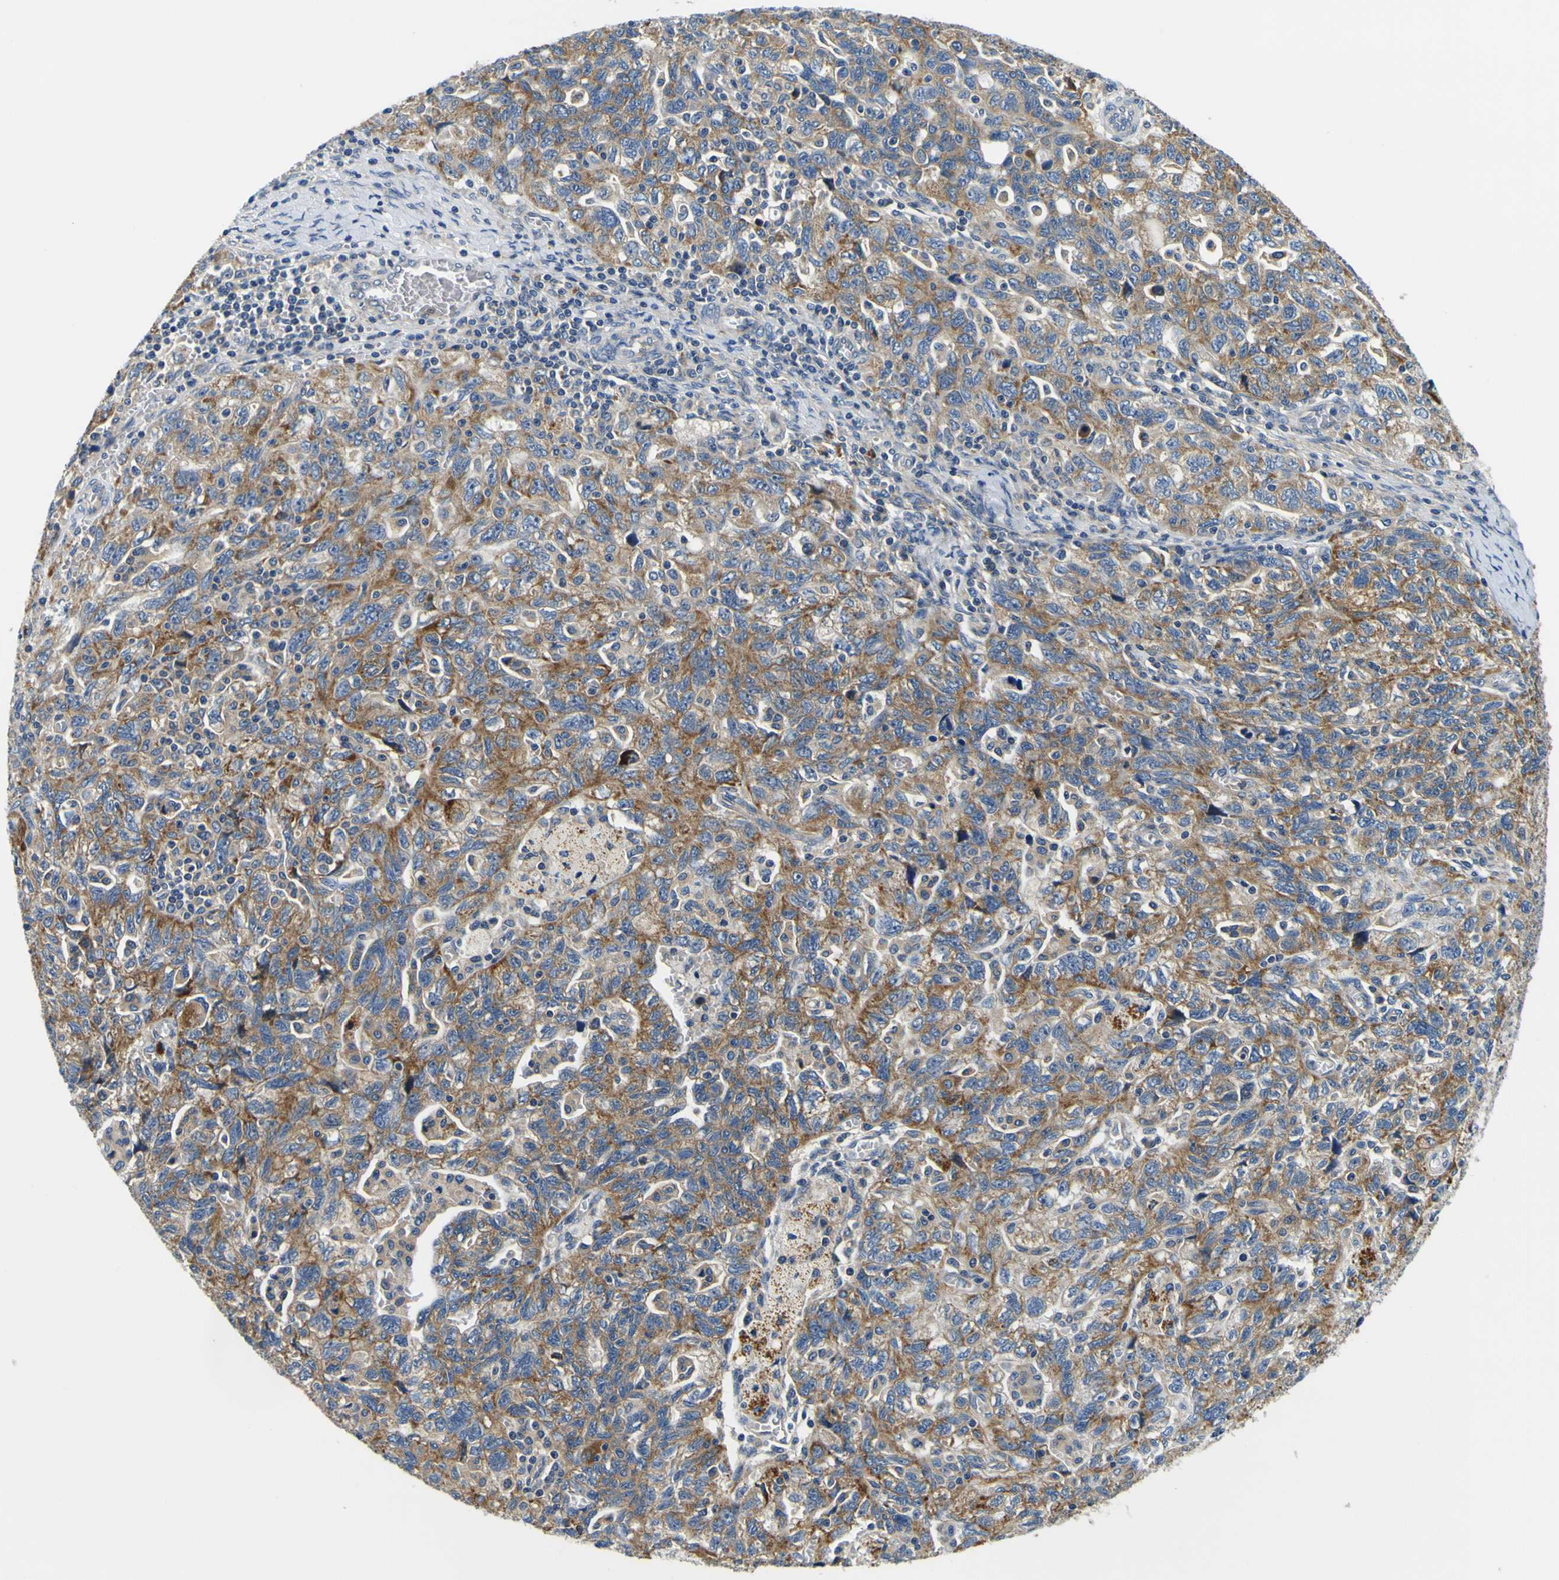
{"staining": {"intensity": "moderate", "quantity": ">75%", "location": "cytoplasmic/membranous"}, "tissue": "ovarian cancer", "cell_type": "Tumor cells", "image_type": "cancer", "snomed": [{"axis": "morphology", "description": "Carcinoma, NOS"}, {"axis": "morphology", "description": "Cystadenocarcinoma, serous, NOS"}, {"axis": "topography", "description": "Ovary"}], "caption": "Ovarian cancer (carcinoma) was stained to show a protein in brown. There is medium levels of moderate cytoplasmic/membranous staining in approximately >75% of tumor cells.", "gene": "CLSTN1", "patient": {"sex": "female", "age": 69}}